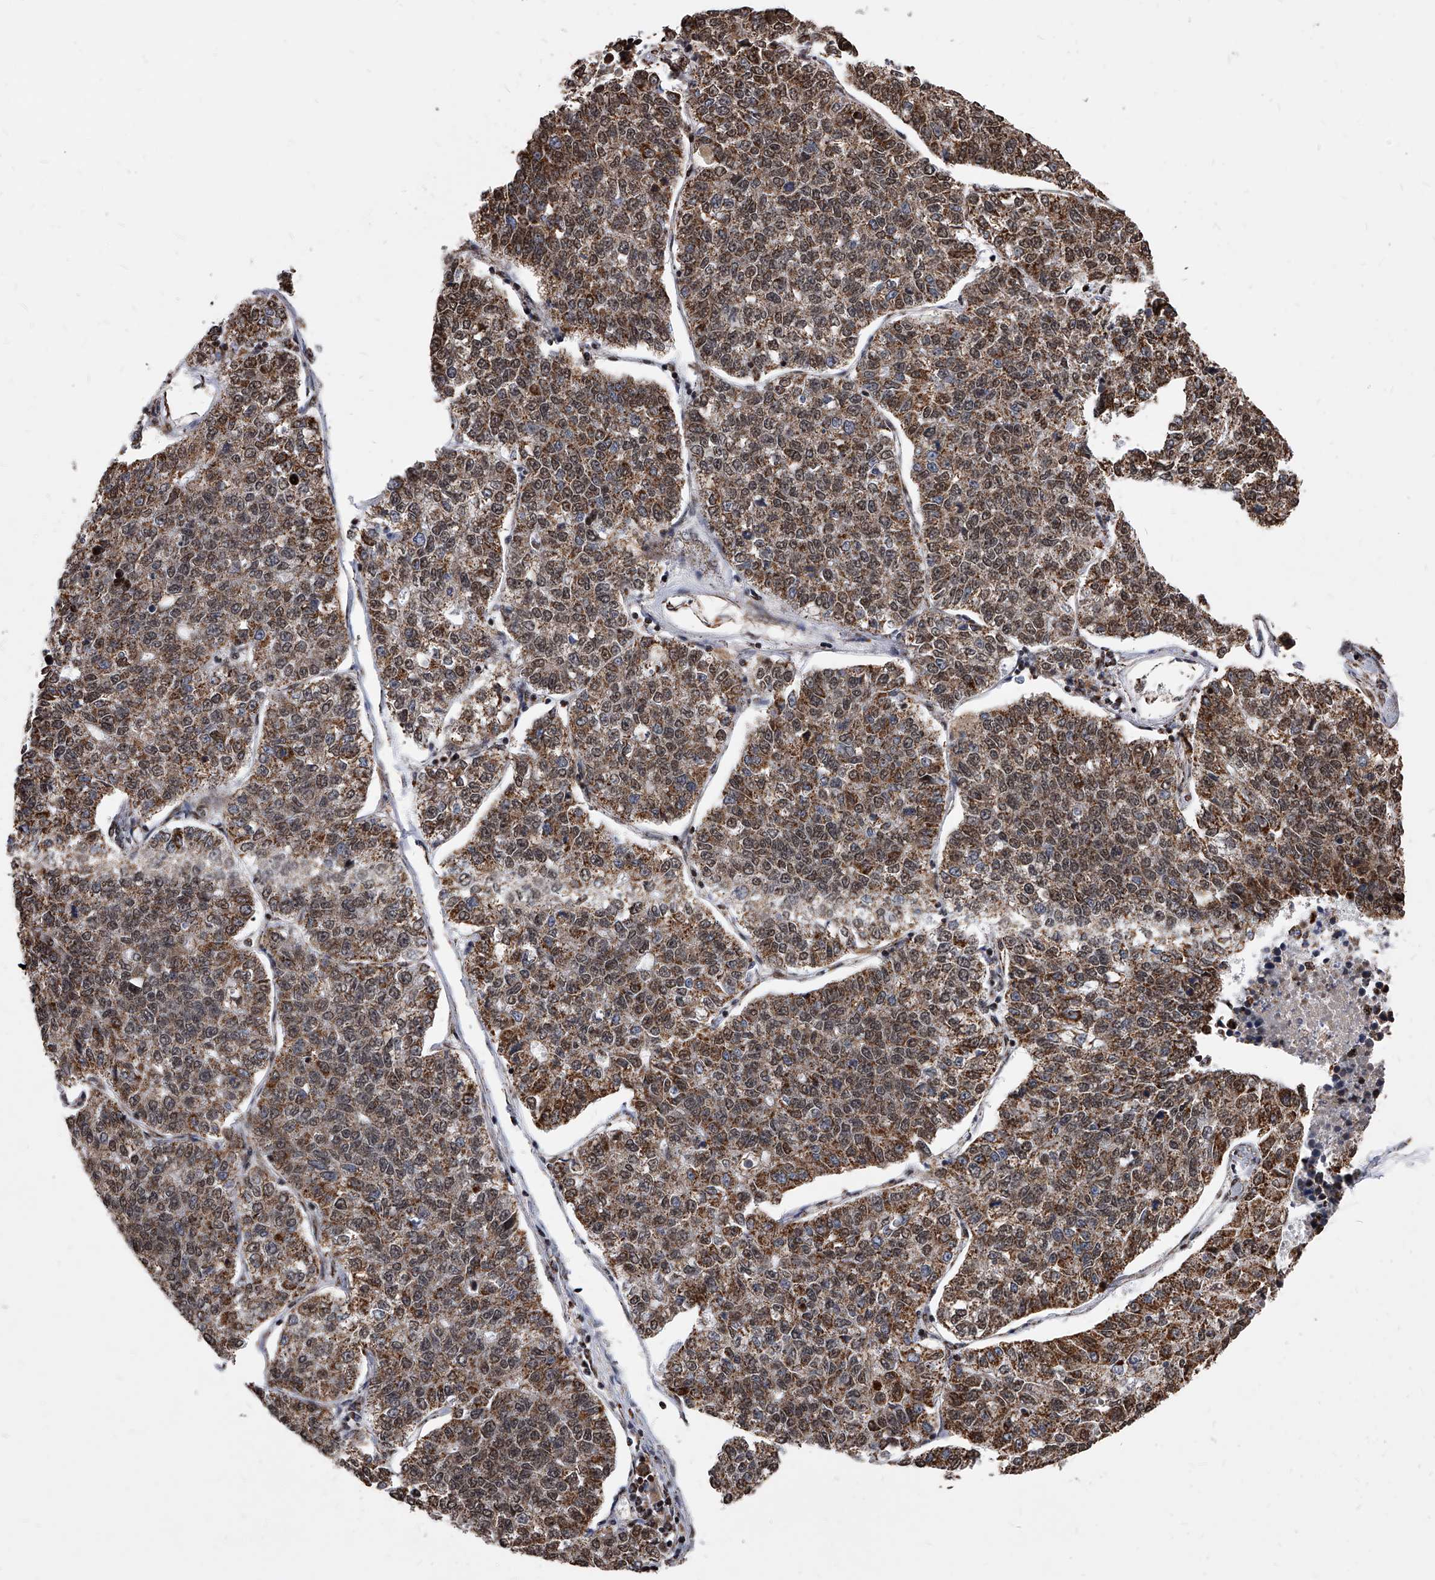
{"staining": {"intensity": "strong", "quantity": ">75%", "location": "cytoplasmic/membranous,nuclear"}, "tissue": "lung cancer", "cell_type": "Tumor cells", "image_type": "cancer", "snomed": [{"axis": "morphology", "description": "Adenocarcinoma, NOS"}, {"axis": "topography", "description": "Lung"}], "caption": "Protein expression analysis of lung adenocarcinoma displays strong cytoplasmic/membranous and nuclear expression in approximately >75% of tumor cells. Immunohistochemistry stains the protein of interest in brown and the nuclei are stained blue.", "gene": "DUSP22", "patient": {"sex": "male", "age": 49}}